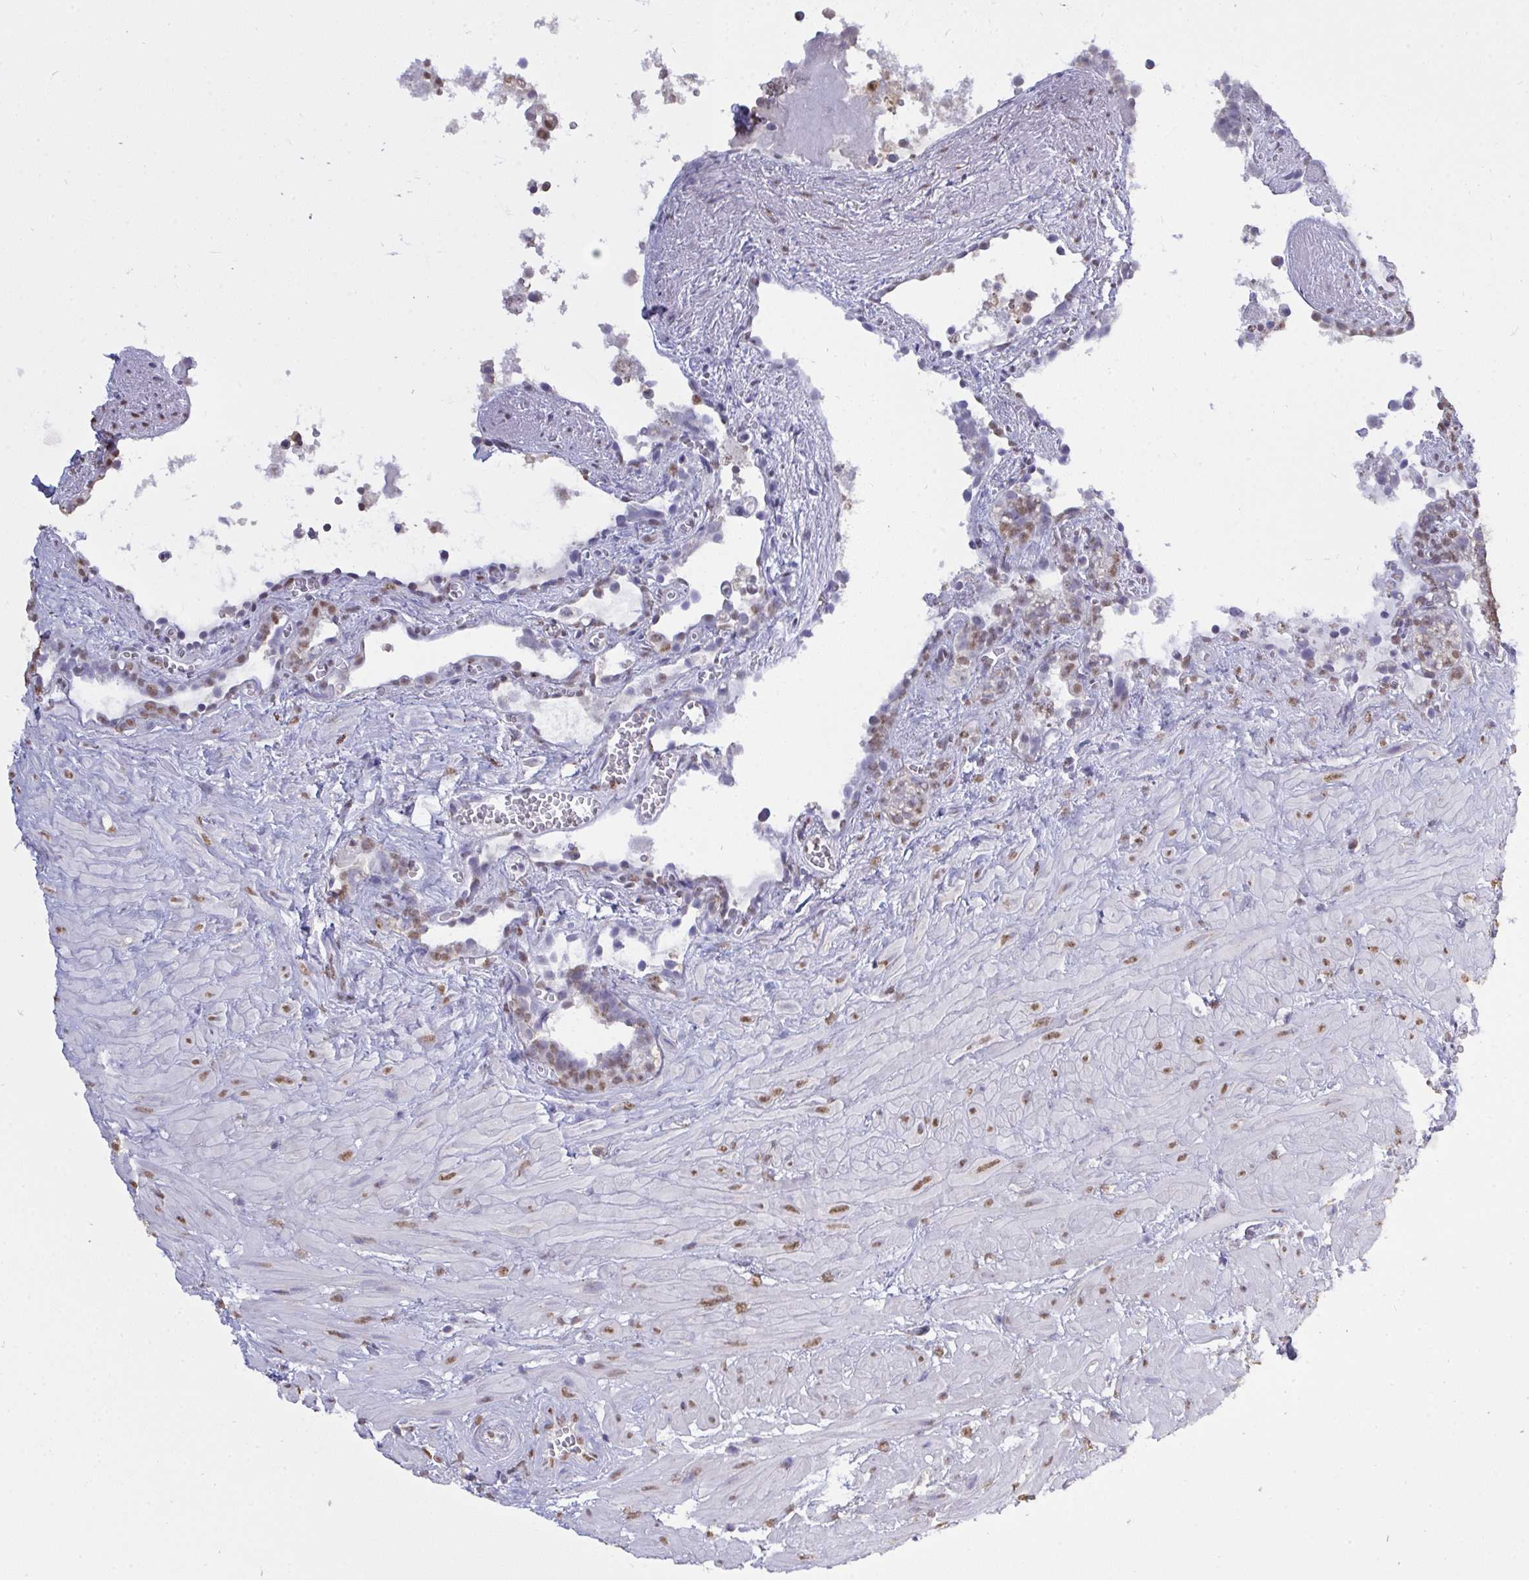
{"staining": {"intensity": "weak", "quantity": "25%-75%", "location": "nuclear"}, "tissue": "seminal vesicle", "cell_type": "Glandular cells", "image_type": "normal", "snomed": [{"axis": "morphology", "description": "Normal tissue, NOS"}, {"axis": "topography", "description": "Seminal veicle"}], "caption": "IHC (DAB (3,3'-diaminobenzidine)) staining of benign seminal vesicle demonstrates weak nuclear protein expression in approximately 25%-75% of glandular cells.", "gene": "SEMA6B", "patient": {"sex": "male", "age": 76}}